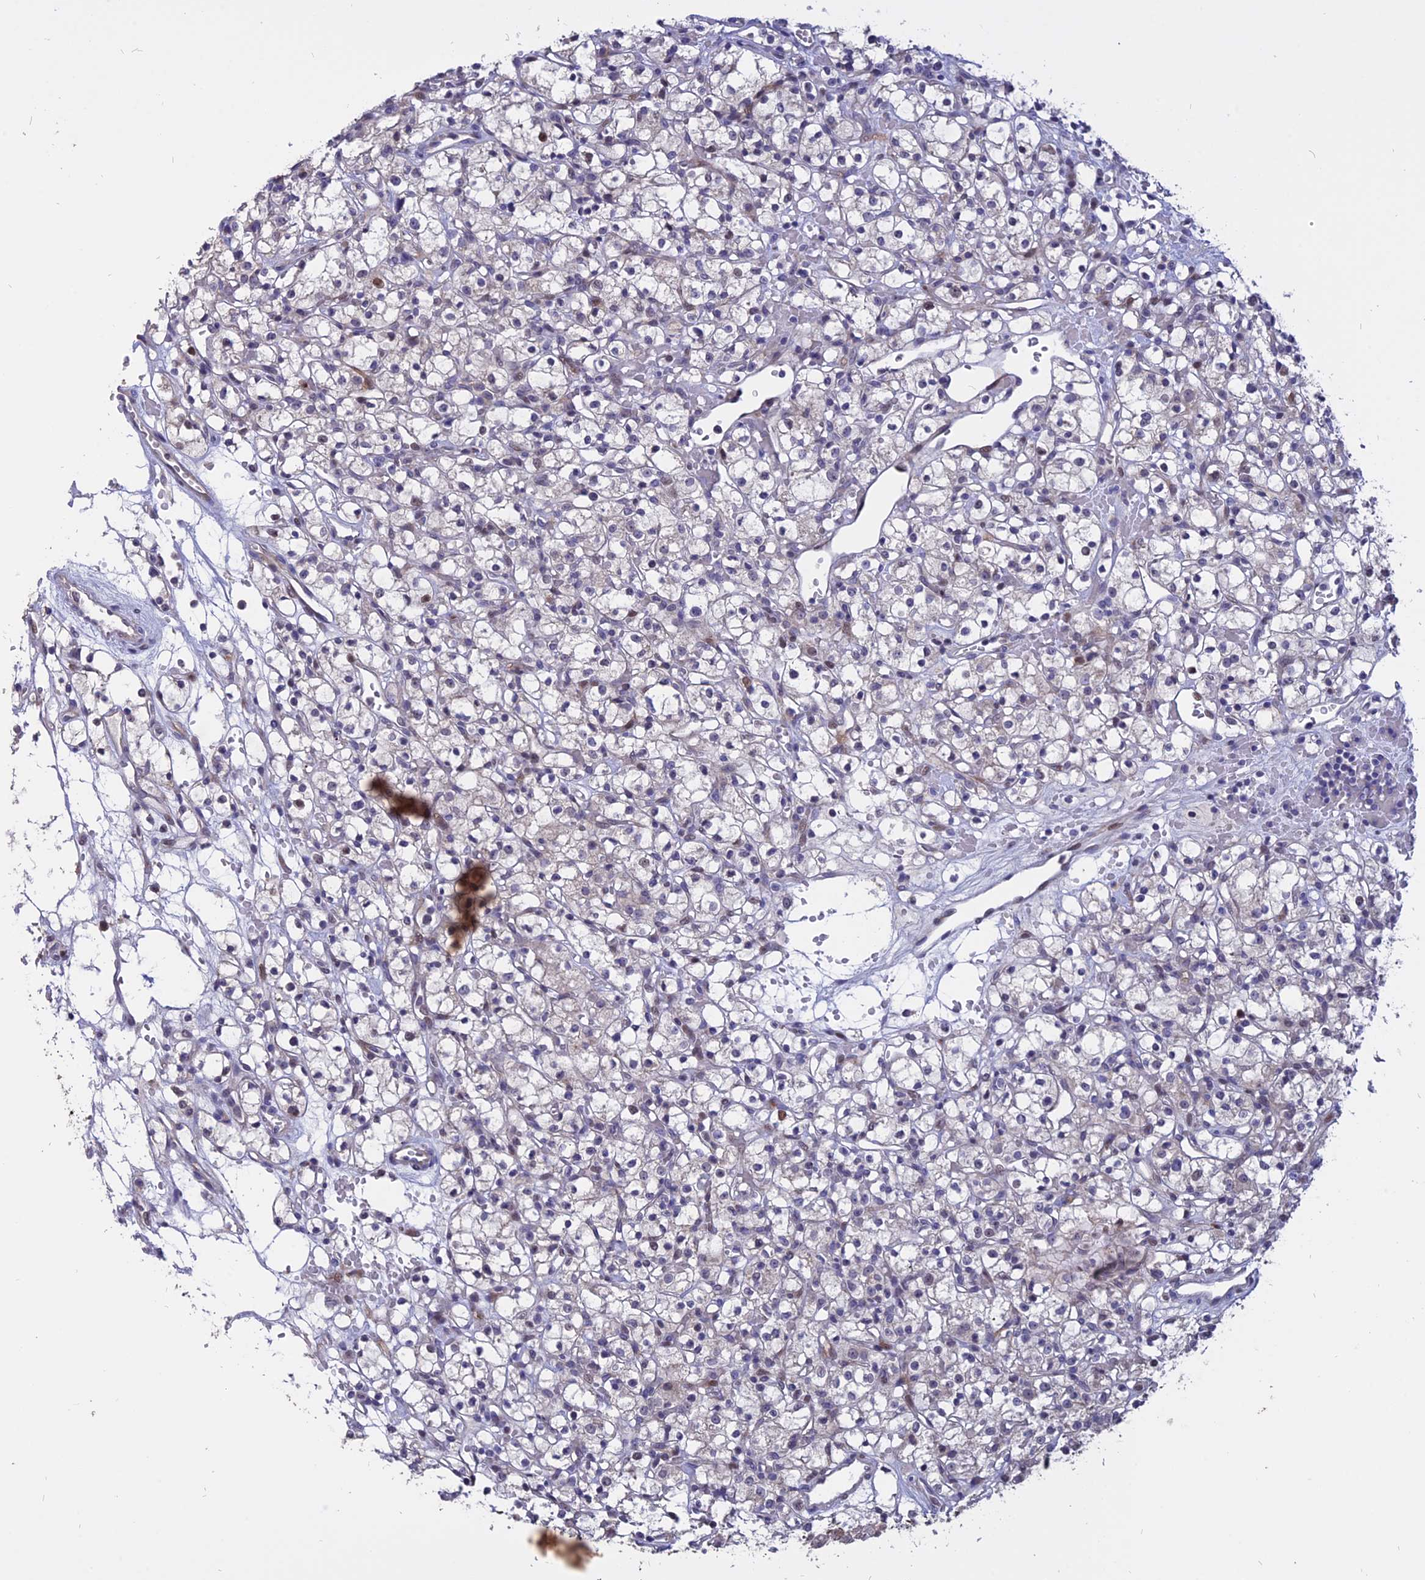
{"staining": {"intensity": "negative", "quantity": "none", "location": "none"}, "tissue": "renal cancer", "cell_type": "Tumor cells", "image_type": "cancer", "snomed": [{"axis": "morphology", "description": "Adenocarcinoma, NOS"}, {"axis": "topography", "description": "Kidney"}], "caption": "IHC photomicrograph of renal cancer (adenocarcinoma) stained for a protein (brown), which reveals no positivity in tumor cells.", "gene": "TMEM263", "patient": {"sex": "female", "age": 59}}